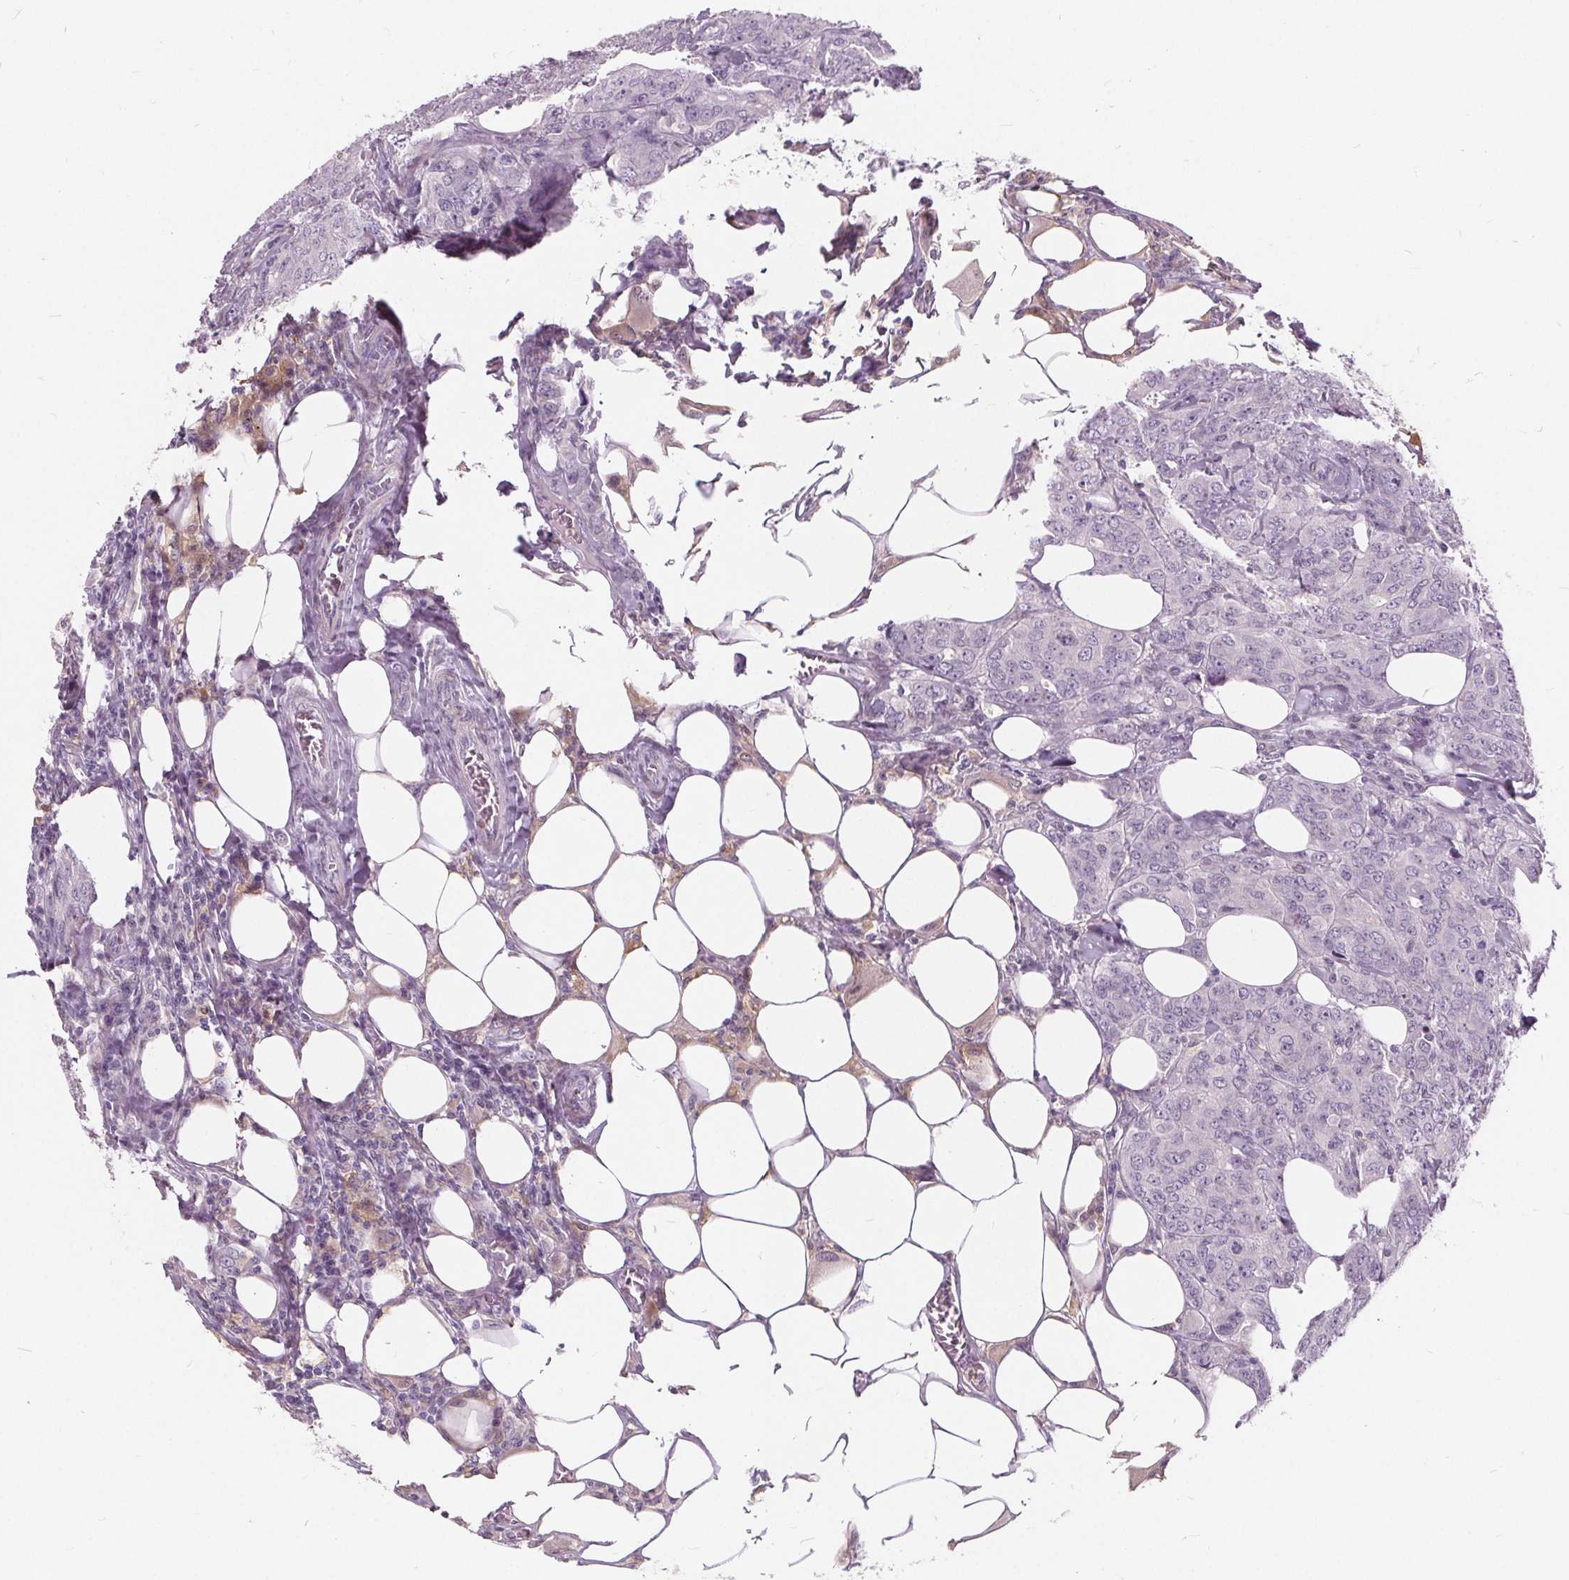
{"staining": {"intensity": "negative", "quantity": "none", "location": "none"}, "tissue": "breast cancer", "cell_type": "Tumor cells", "image_type": "cancer", "snomed": [{"axis": "morphology", "description": "Duct carcinoma"}, {"axis": "topography", "description": "Breast"}], "caption": "This is an immunohistochemistry micrograph of intraductal carcinoma (breast). There is no staining in tumor cells.", "gene": "HAAO", "patient": {"sex": "female", "age": 43}}